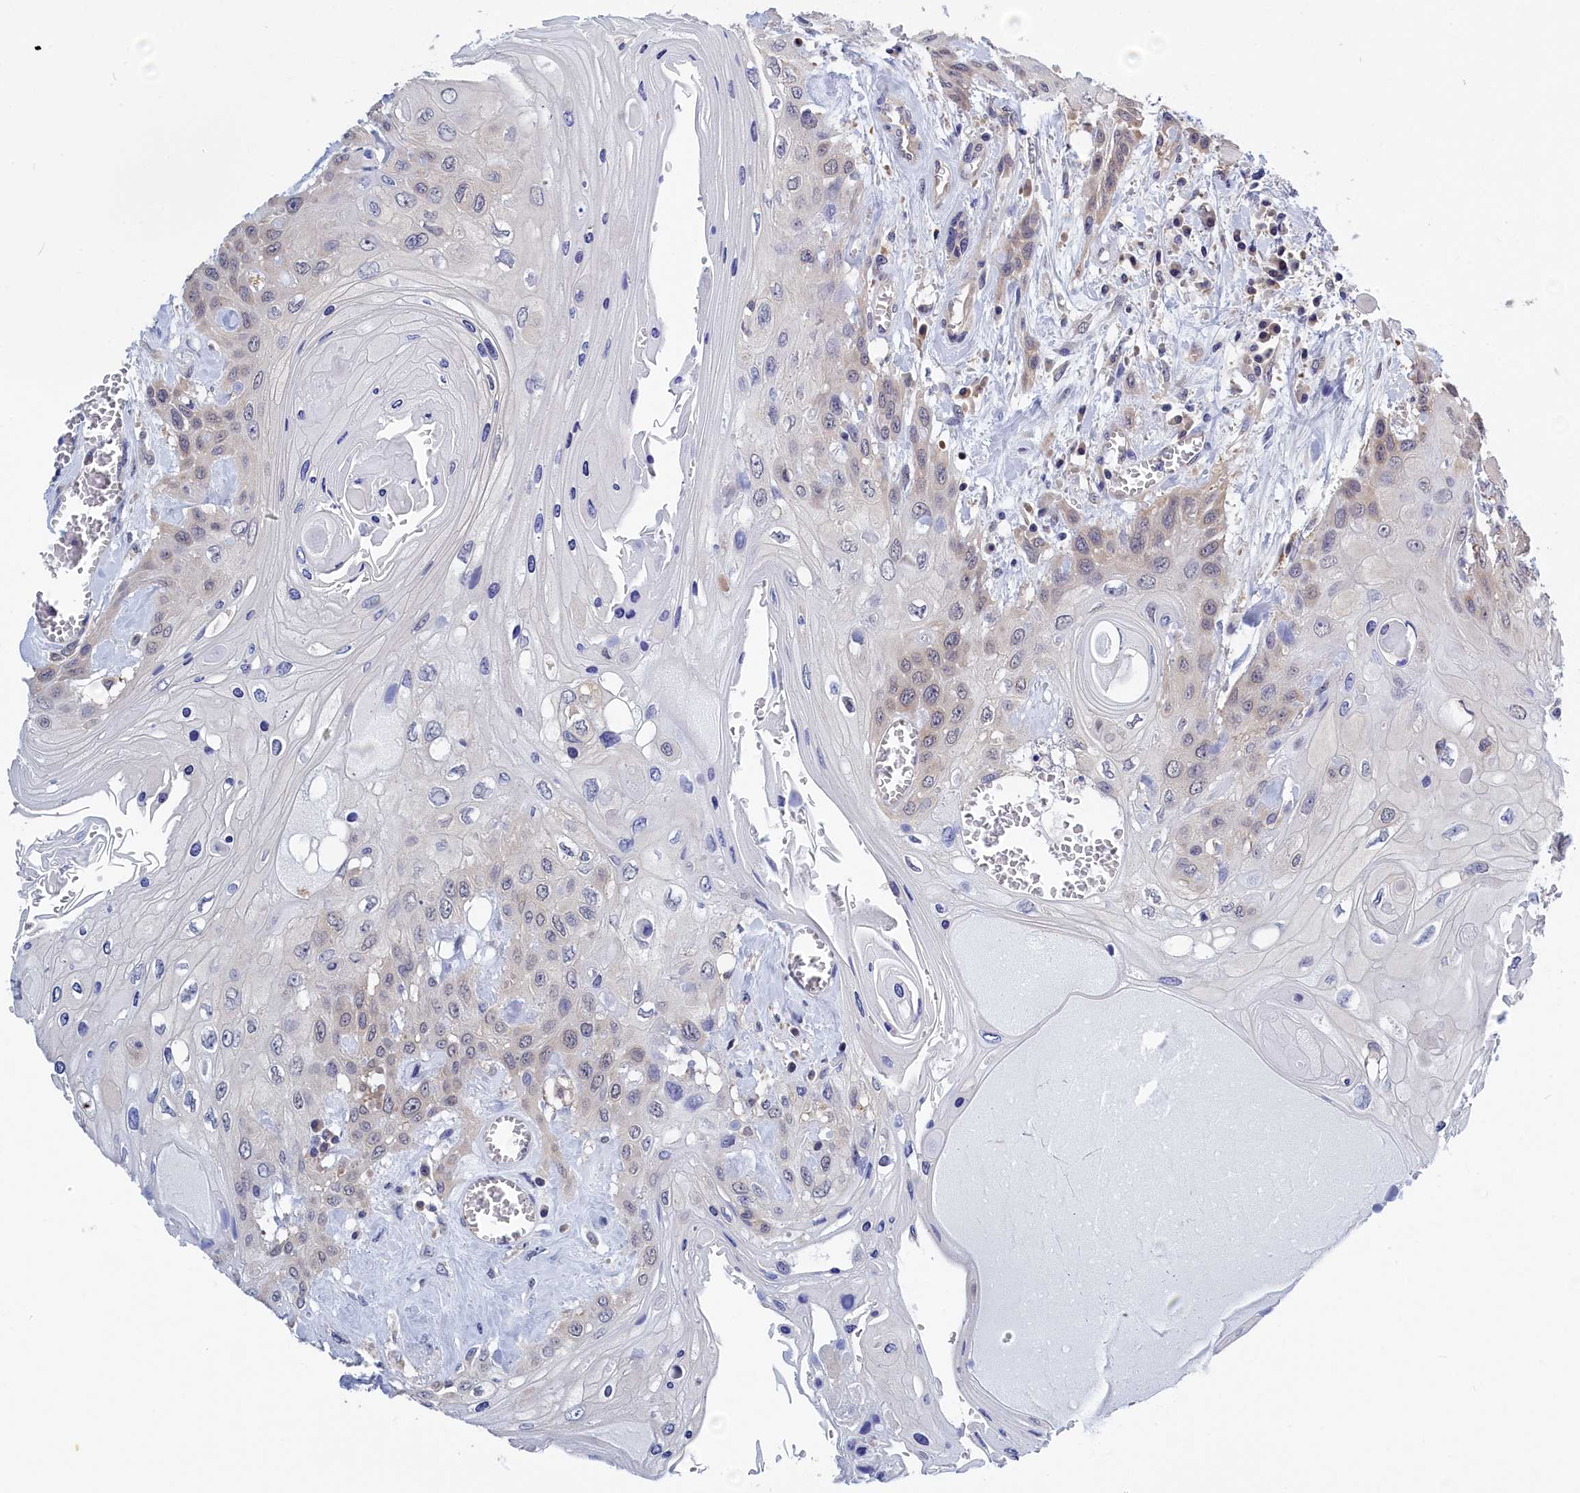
{"staining": {"intensity": "weak", "quantity": "<25%", "location": "cytoplasmic/membranous"}, "tissue": "head and neck cancer", "cell_type": "Tumor cells", "image_type": "cancer", "snomed": [{"axis": "morphology", "description": "Squamous cell carcinoma, NOS"}, {"axis": "topography", "description": "Head-Neck"}], "caption": "Immunohistochemistry of head and neck cancer (squamous cell carcinoma) reveals no expression in tumor cells.", "gene": "PGP", "patient": {"sex": "female", "age": 43}}